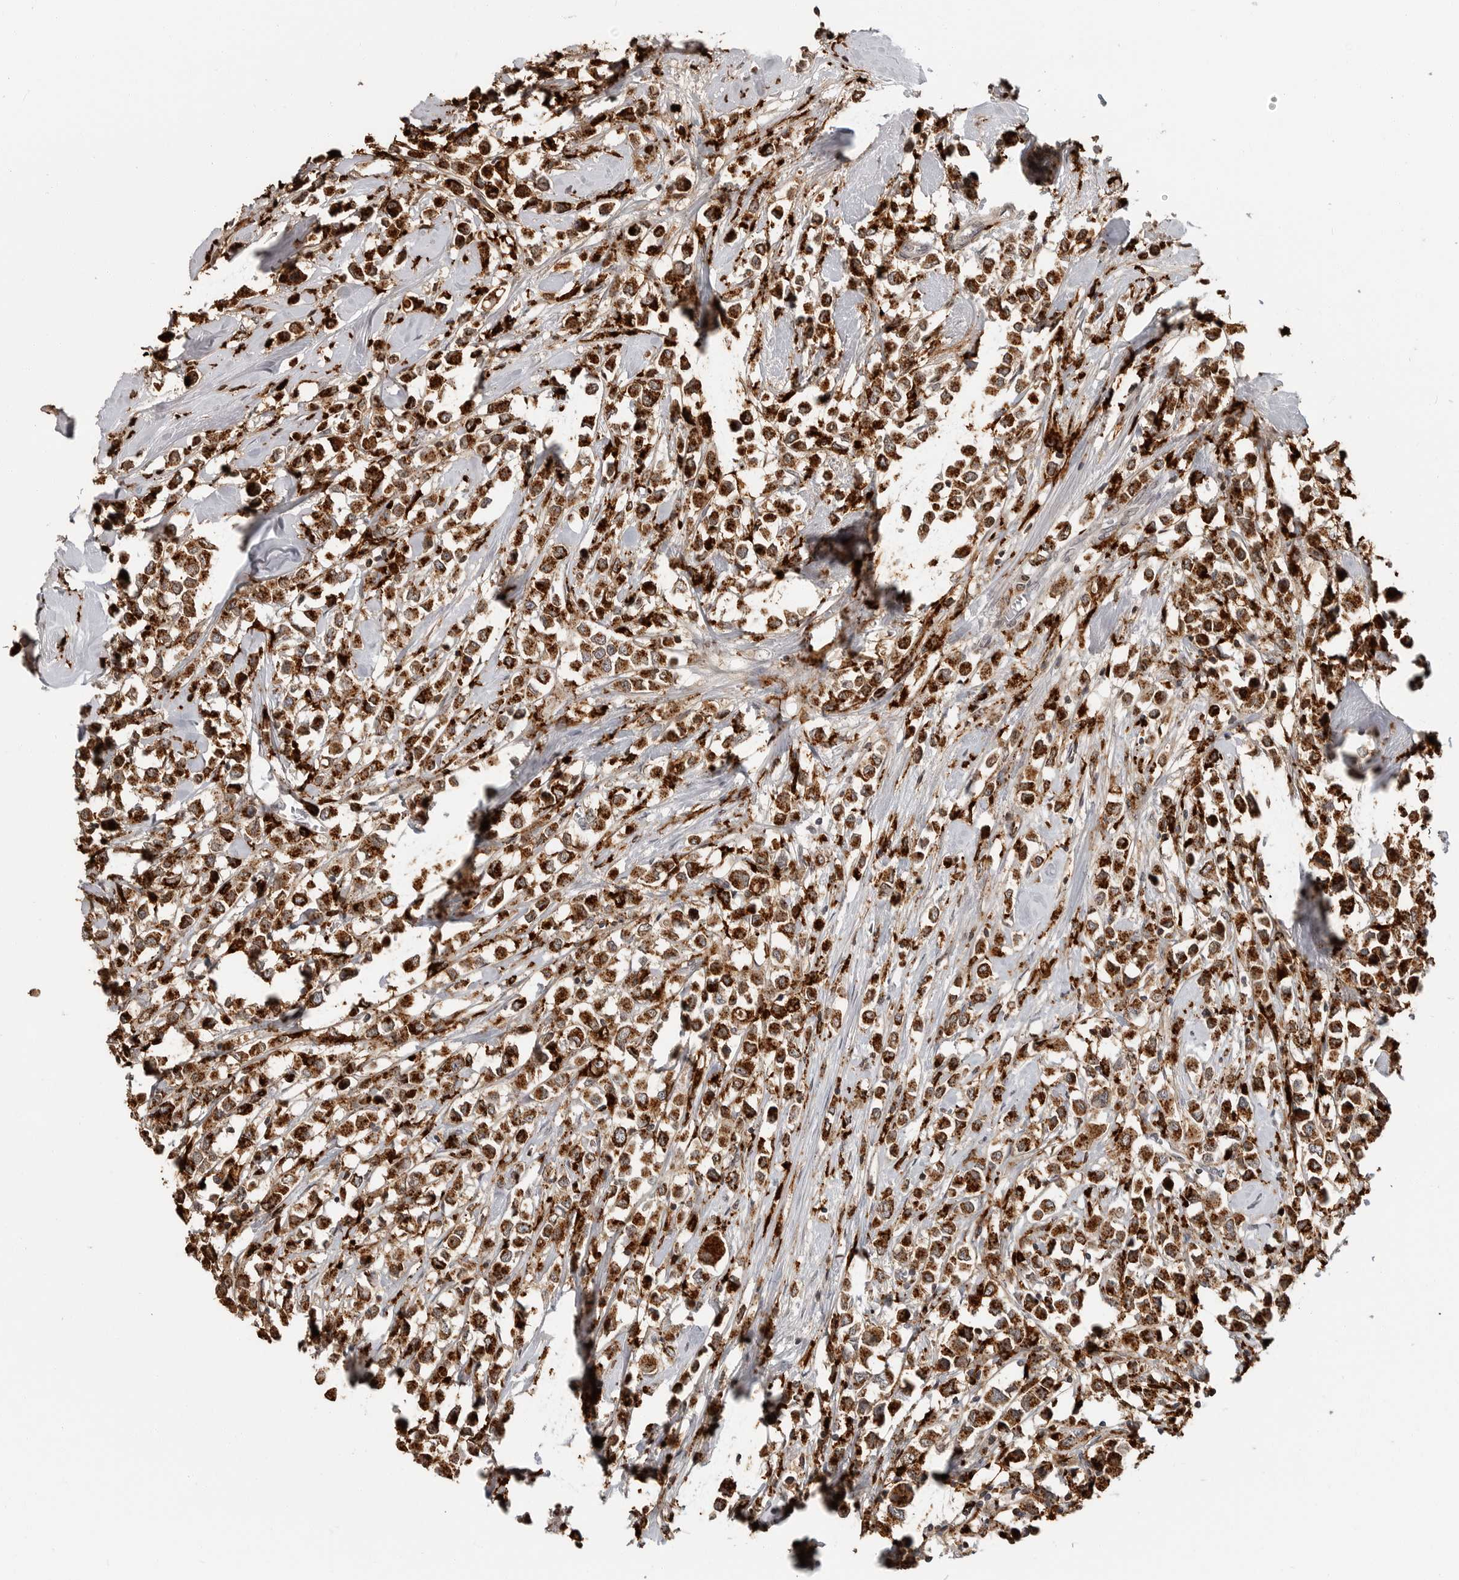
{"staining": {"intensity": "strong", "quantity": ">75%", "location": "cytoplasmic/membranous"}, "tissue": "breast cancer", "cell_type": "Tumor cells", "image_type": "cancer", "snomed": [{"axis": "morphology", "description": "Duct carcinoma"}, {"axis": "topography", "description": "Breast"}], "caption": "High-power microscopy captured an immunohistochemistry (IHC) photomicrograph of breast invasive ductal carcinoma, revealing strong cytoplasmic/membranous positivity in approximately >75% of tumor cells. (Brightfield microscopy of DAB IHC at high magnification).", "gene": "IFI30", "patient": {"sex": "female", "age": 61}}